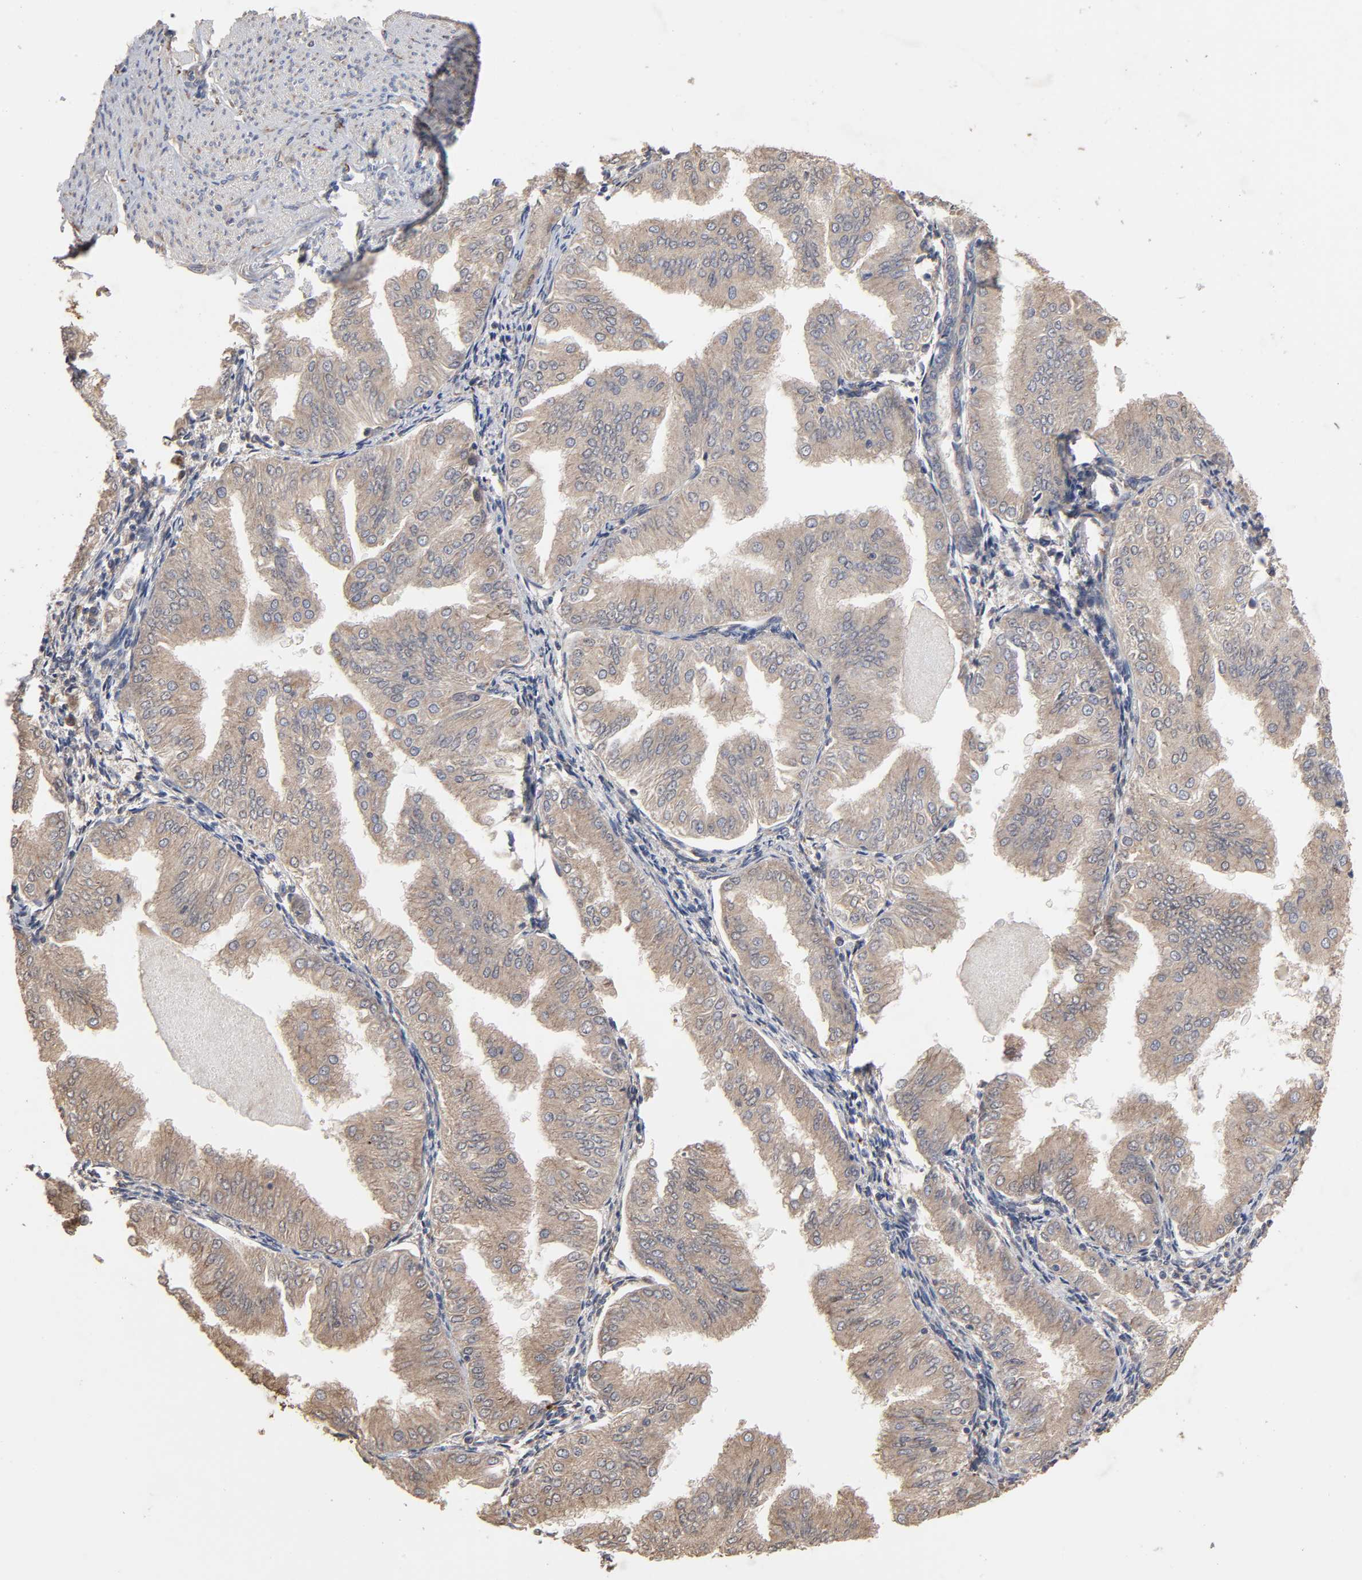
{"staining": {"intensity": "weak", "quantity": ">75%", "location": "cytoplasmic/membranous"}, "tissue": "endometrial cancer", "cell_type": "Tumor cells", "image_type": "cancer", "snomed": [{"axis": "morphology", "description": "Adenocarcinoma, NOS"}, {"axis": "topography", "description": "Endometrium"}], "caption": "DAB immunohistochemical staining of human endometrial cancer (adenocarcinoma) exhibits weak cytoplasmic/membranous protein staining in about >75% of tumor cells. (DAB IHC, brown staining for protein, blue staining for nuclei).", "gene": "EIF4G2", "patient": {"sex": "female", "age": 53}}